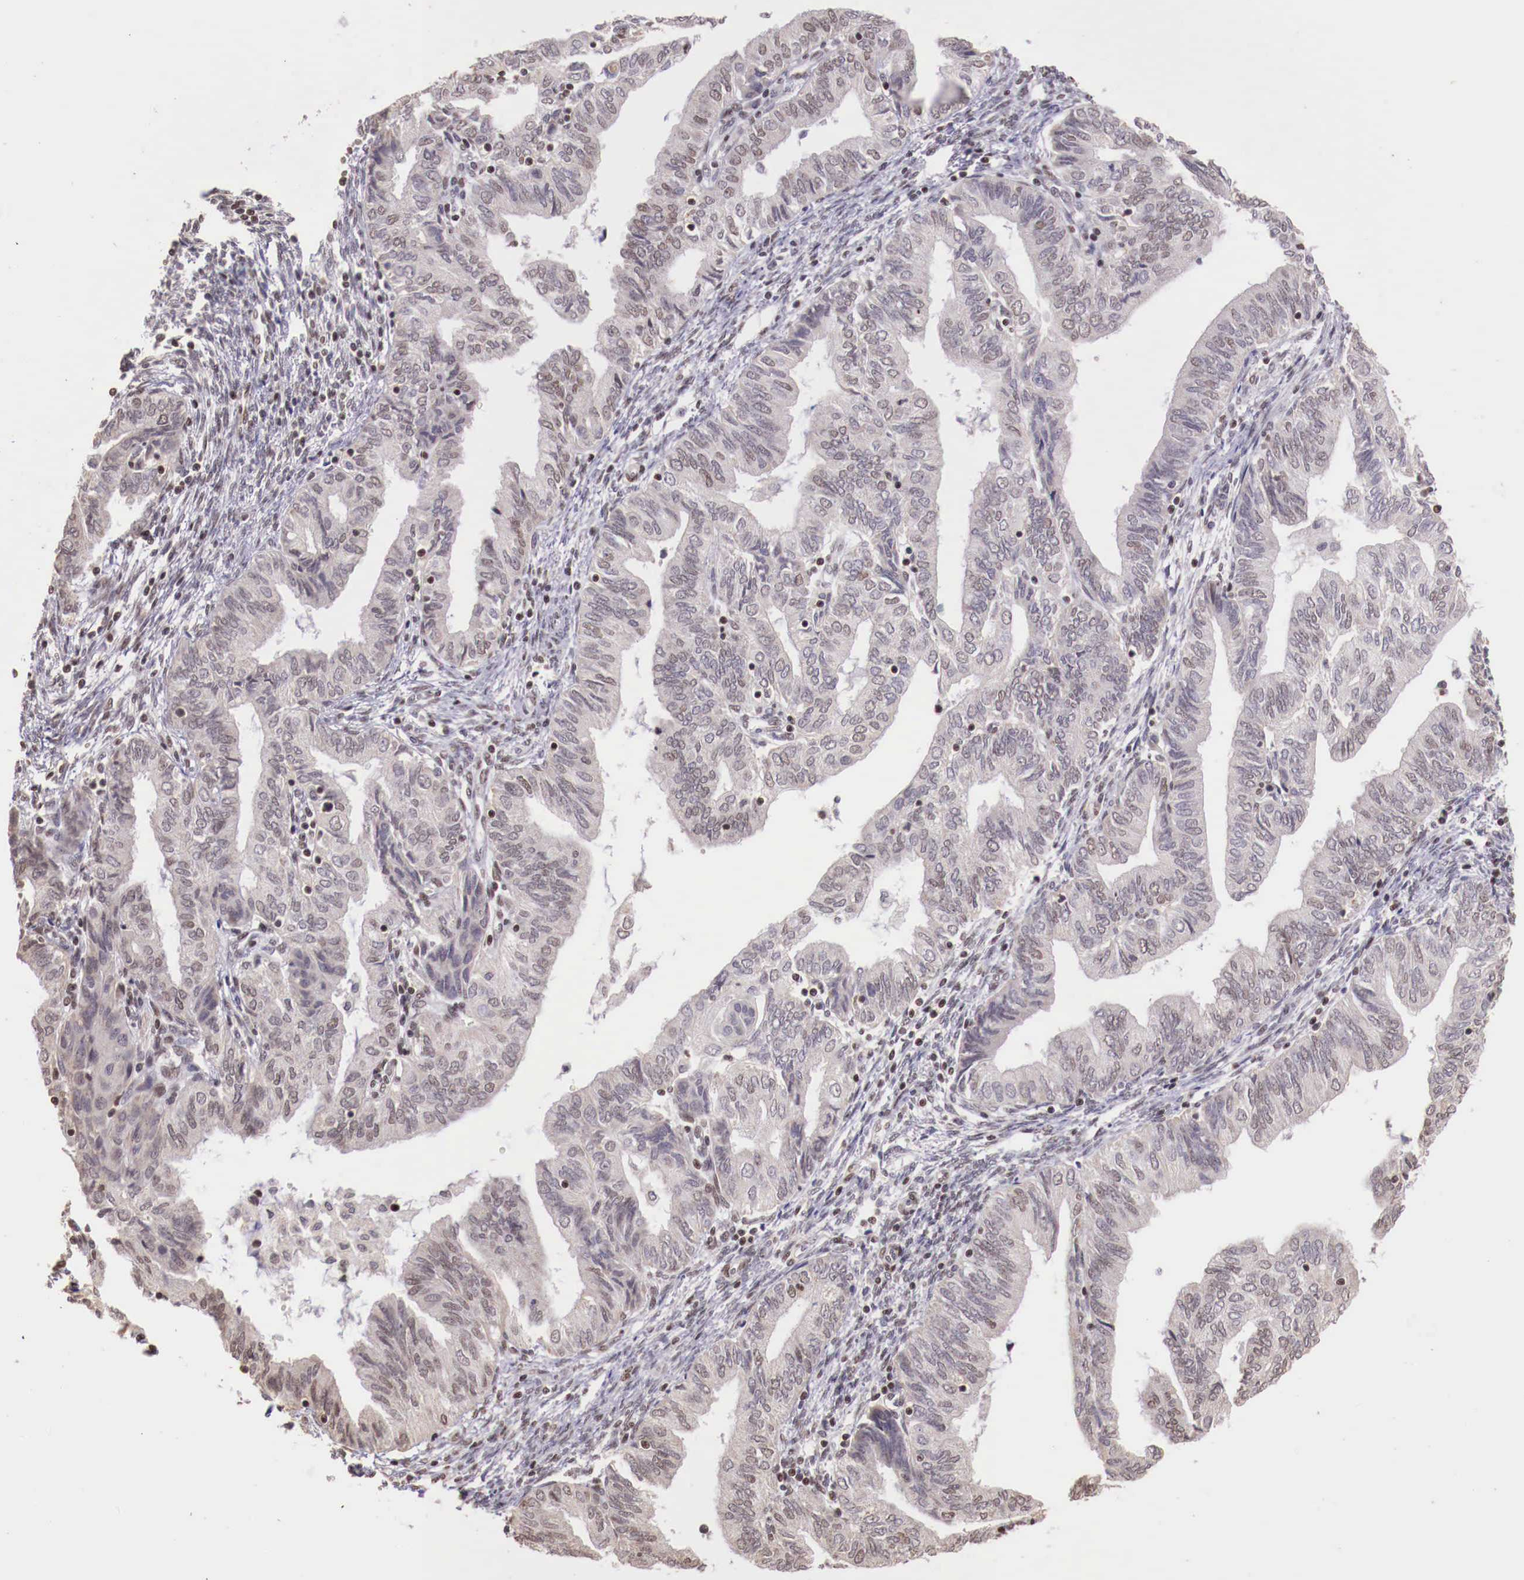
{"staining": {"intensity": "weak", "quantity": "<25%", "location": "nuclear"}, "tissue": "endometrial cancer", "cell_type": "Tumor cells", "image_type": "cancer", "snomed": [{"axis": "morphology", "description": "Adenocarcinoma, NOS"}, {"axis": "topography", "description": "Endometrium"}], "caption": "High magnification brightfield microscopy of endometrial cancer stained with DAB (3,3'-diaminobenzidine) (brown) and counterstained with hematoxylin (blue): tumor cells show no significant positivity.", "gene": "SP1", "patient": {"sex": "female", "age": 51}}